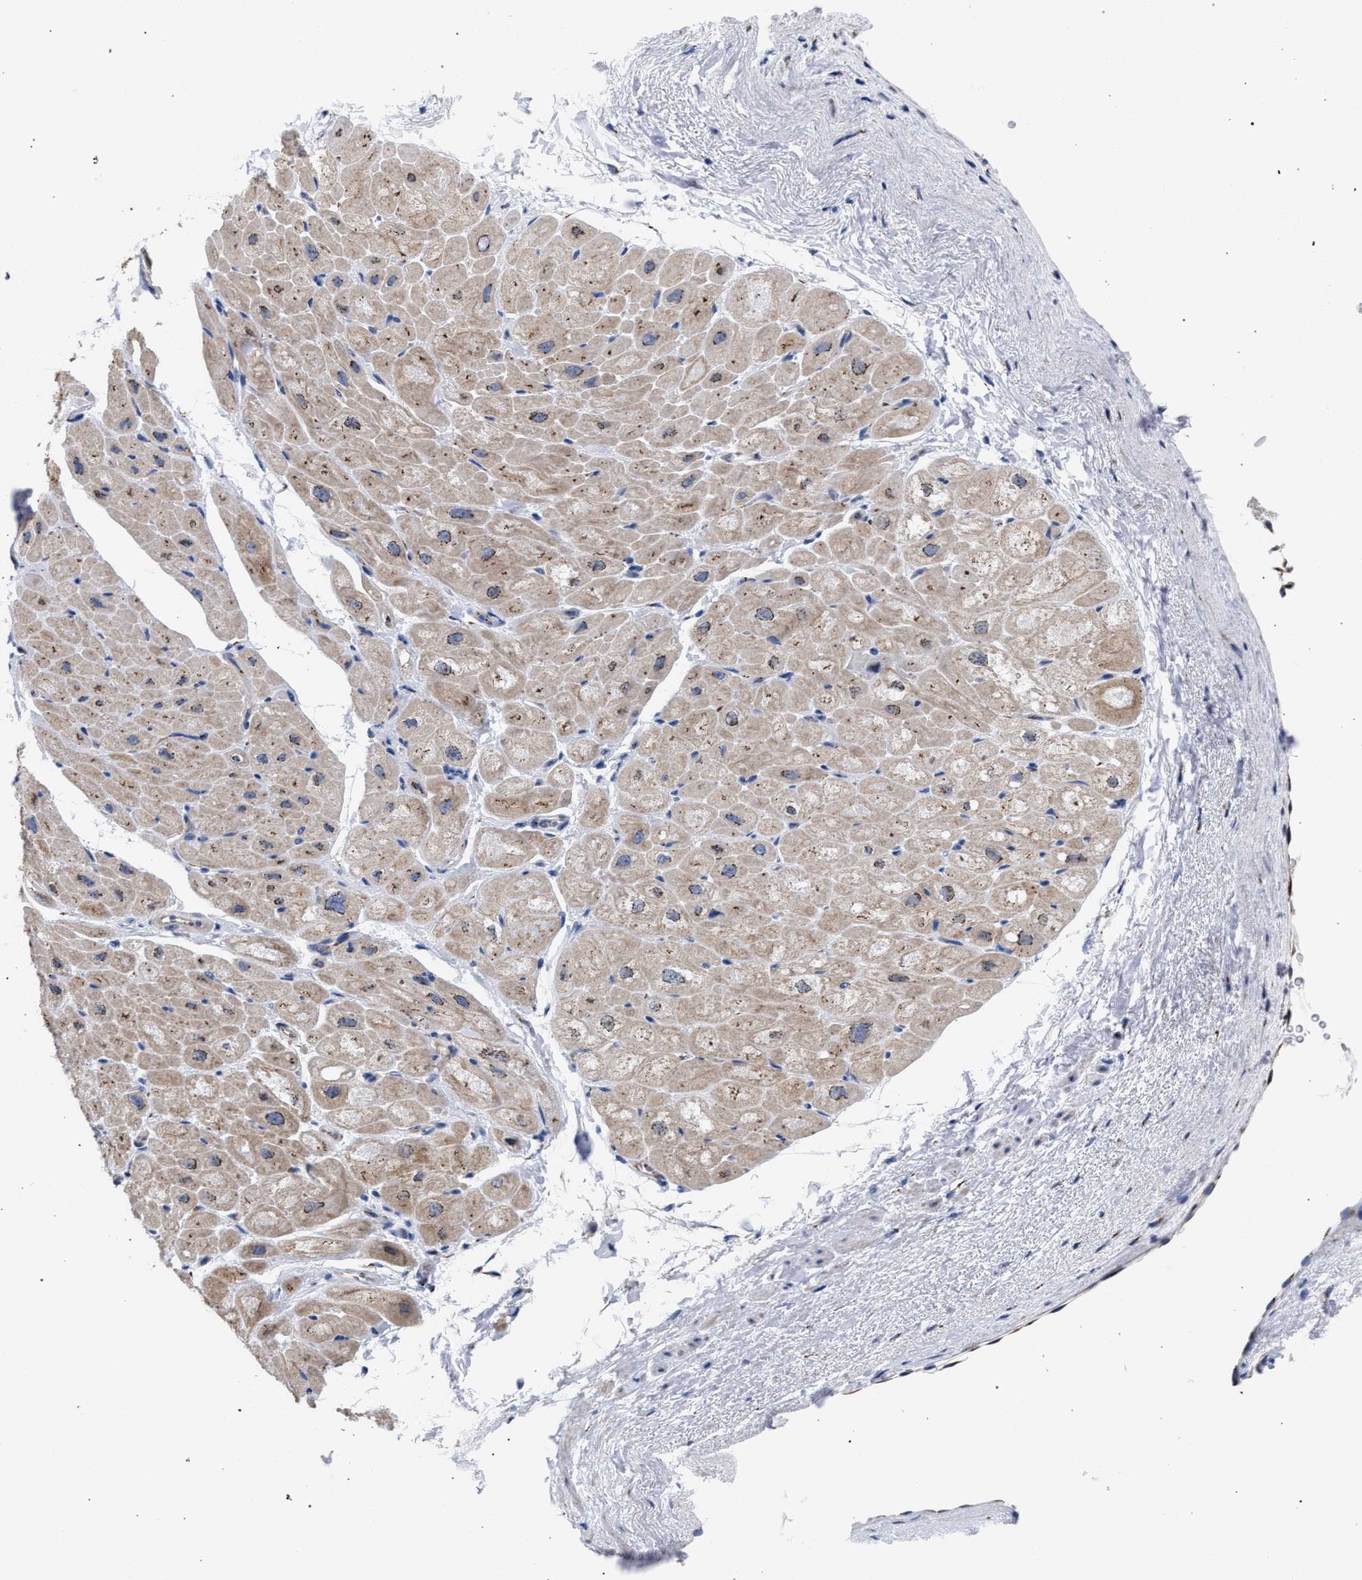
{"staining": {"intensity": "moderate", "quantity": "25%-75%", "location": "cytoplasmic/membranous"}, "tissue": "heart muscle", "cell_type": "Cardiomyocytes", "image_type": "normal", "snomed": [{"axis": "morphology", "description": "Normal tissue, NOS"}, {"axis": "topography", "description": "Heart"}], "caption": "Normal heart muscle reveals moderate cytoplasmic/membranous staining in approximately 25%-75% of cardiomyocytes.", "gene": "GOLGA2", "patient": {"sex": "male", "age": 49}}